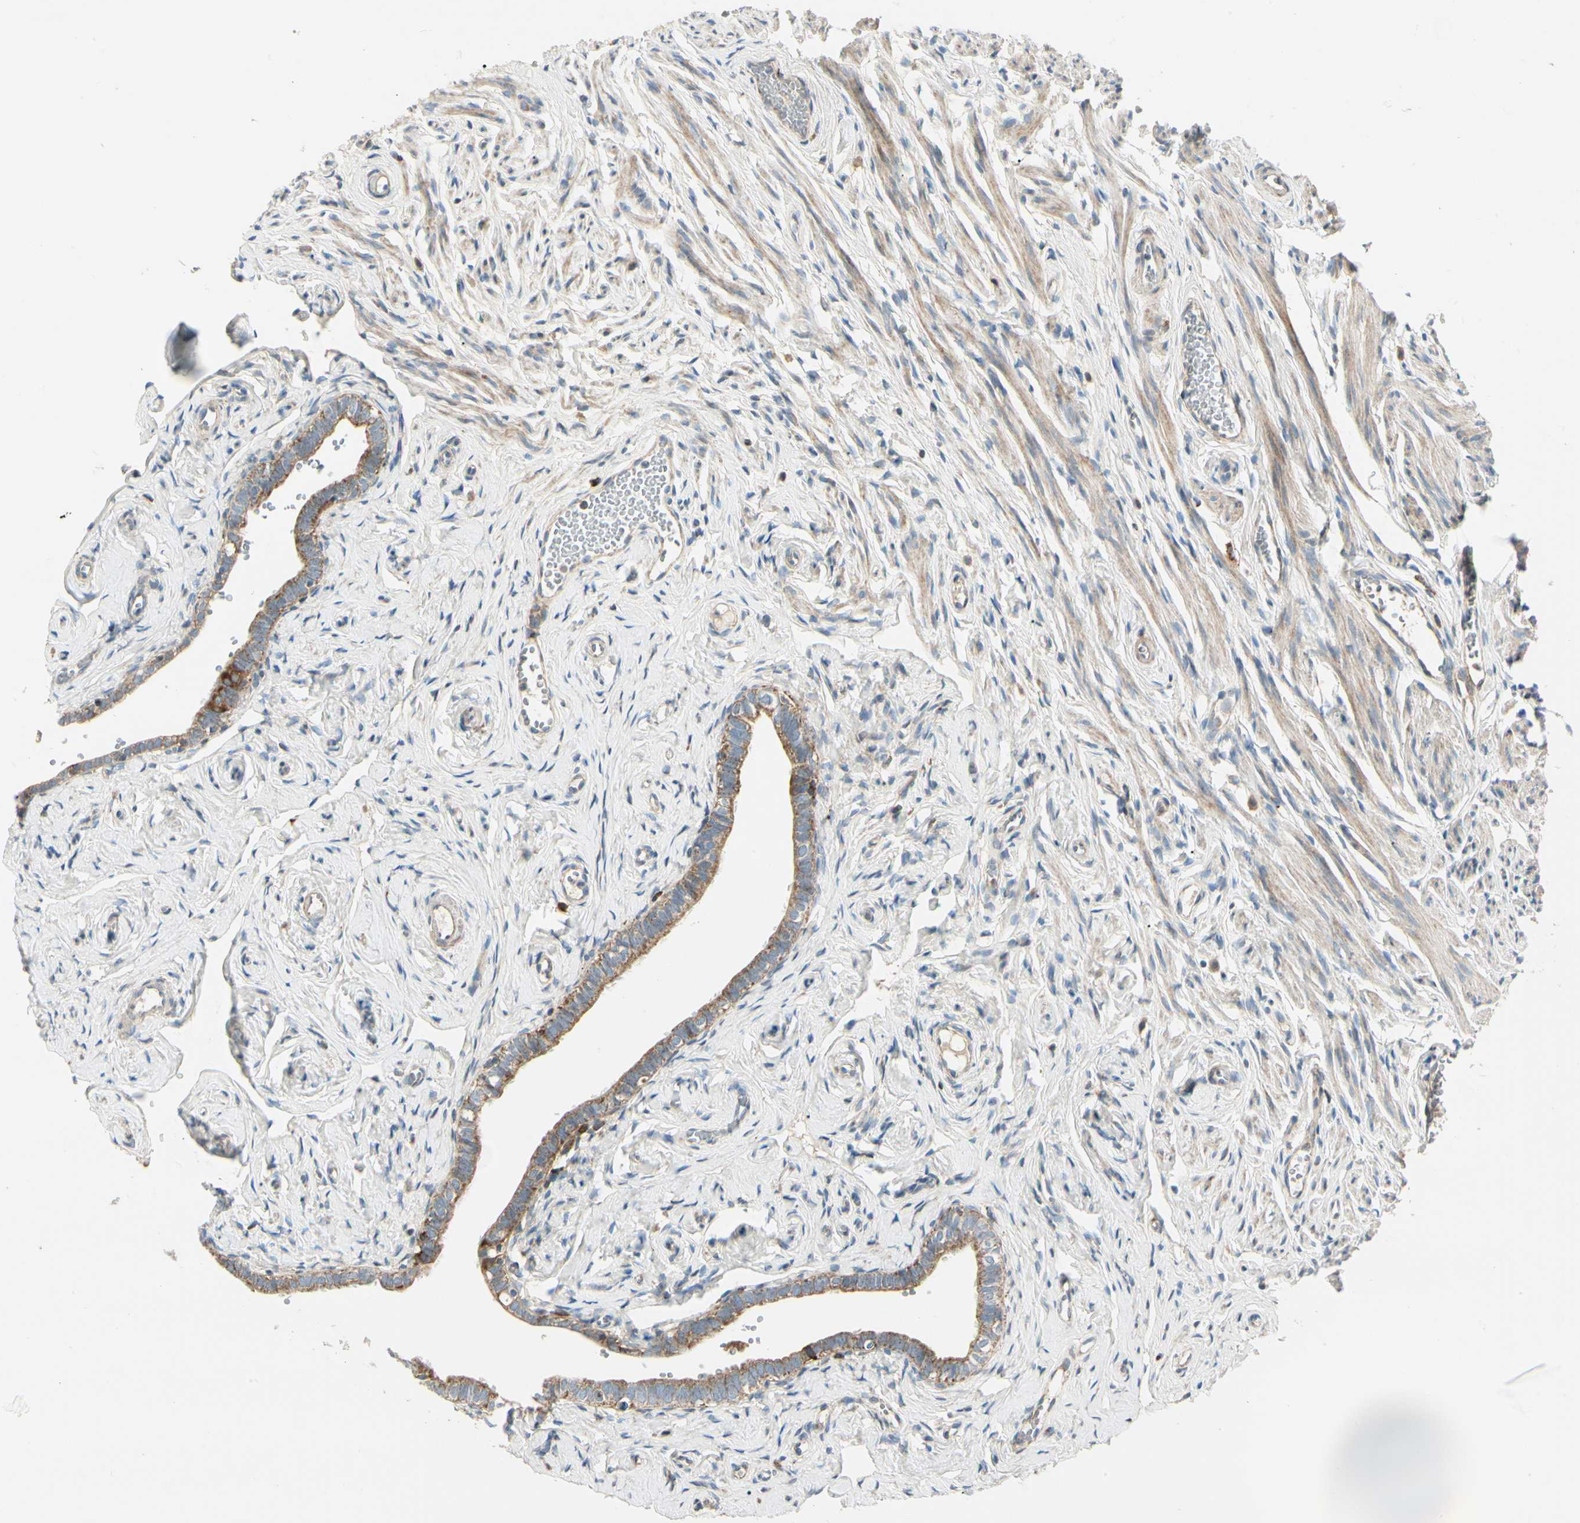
{"staining": {"intensity": "weak", "quantity": ">75%", "location": "cytoplasmic/membranous"}, "tissue": "fallopian tube", "cell_type": "Glandular cells", "image_type": "normal", "snomed": [{"axis": "morphology", "description": "Normal tissue, NOS"}, {"axis": "topography", "description": "Fallopian tube"}], "caption": "The immunohistochemical stain shows weak cytoplasmic/membranous positivity in glandular cells of unremarkable fallopian tube.", "gene": "MRPL9", "patient": {"sex": "female", "age": 71}}